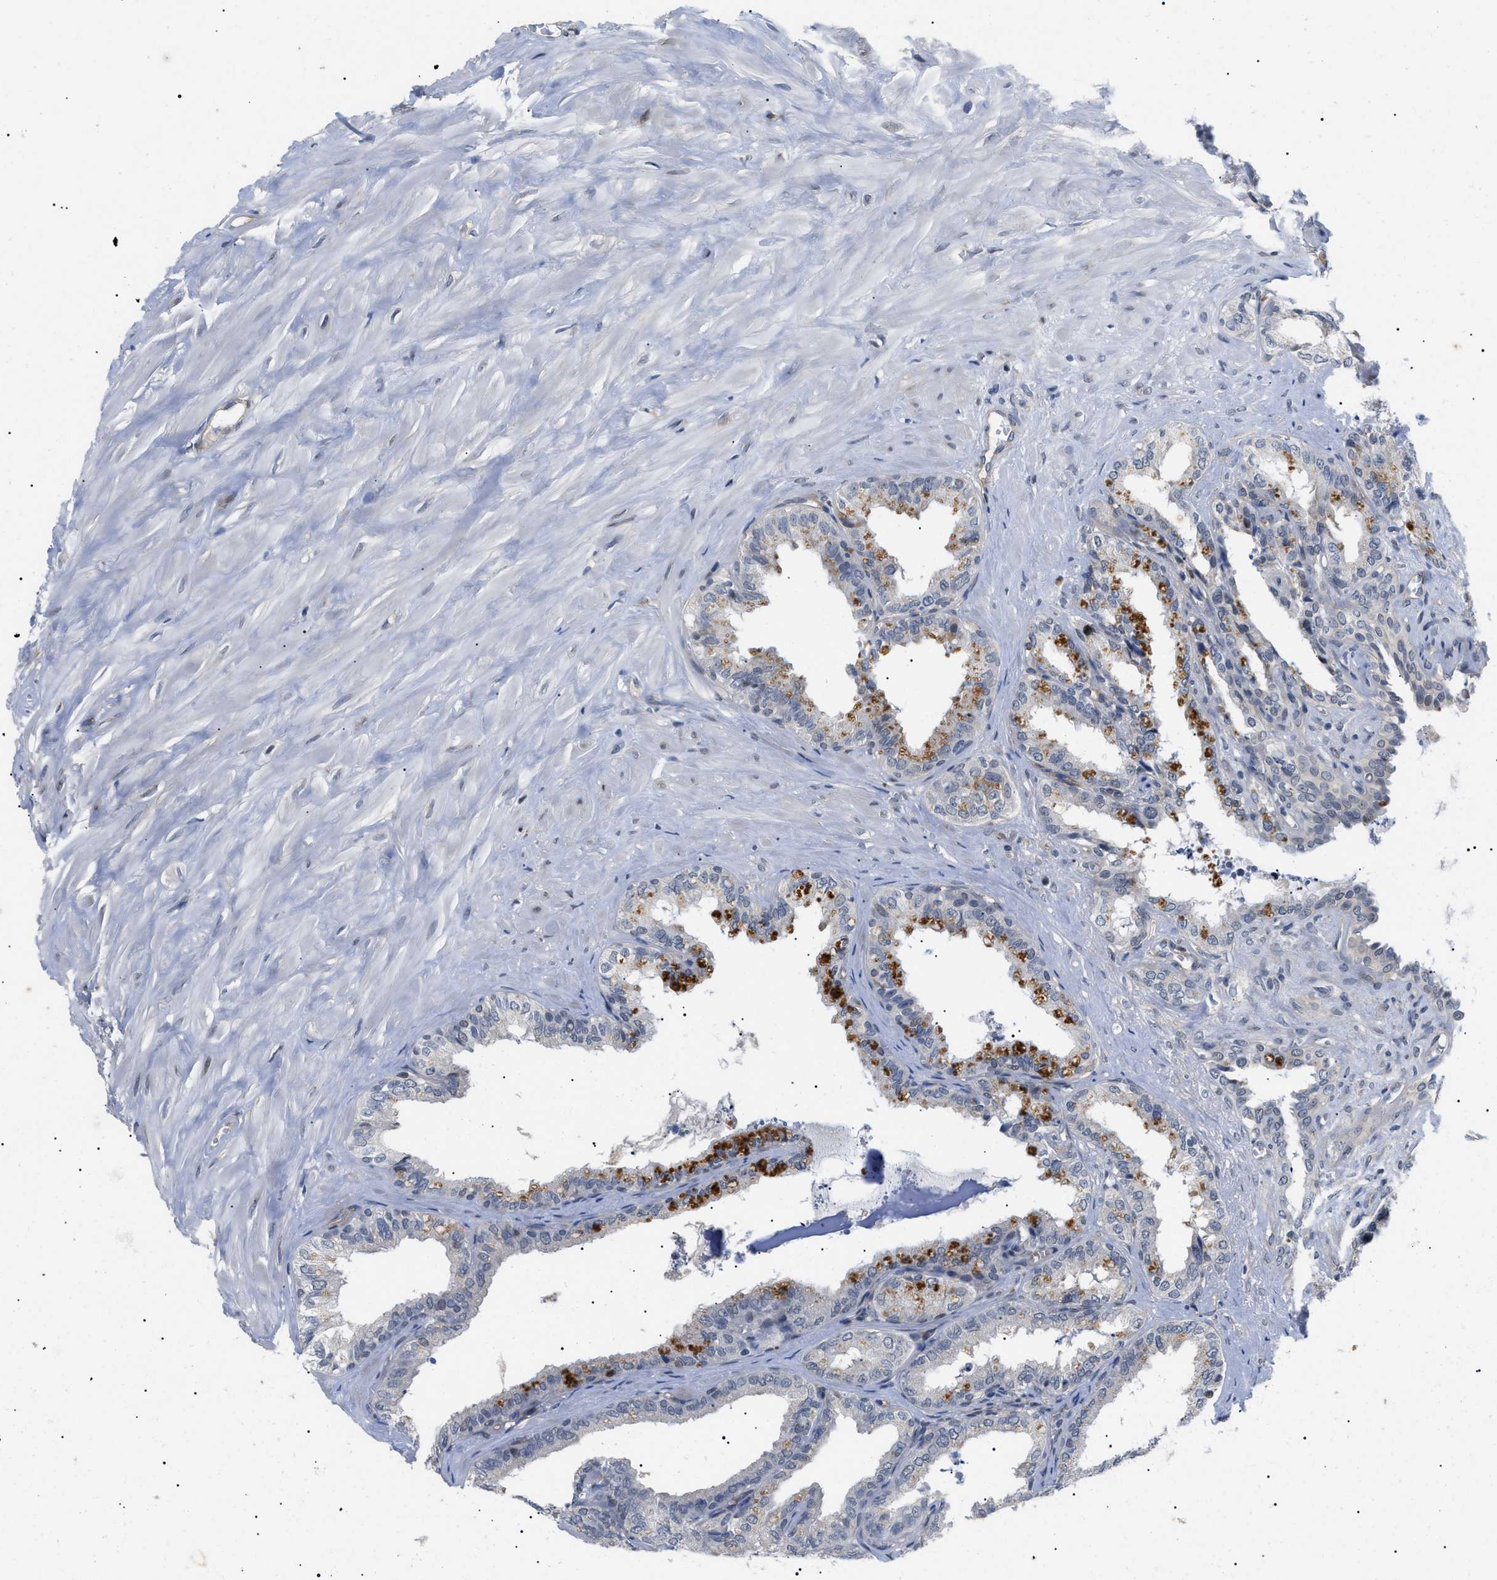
{"staining": {"intensity": "negative", "quantity": "none", "location": "none"}, "tissue": "seminal vesicle", "cell_type": "Glandular cells", "image_type": "normal", "snomed": [{"axis": "morphology", "description": "Normal tissue, NOS"}, {"axis": "topography", "description": "Seminal veicle"}], "caption": "Immunohistochemistry (IHC) of unremarkable seminal vesicle exhibits no staining in glandular cells.", "gene": "GARRE1", "patient": {"sex": "male", "age": 64}}